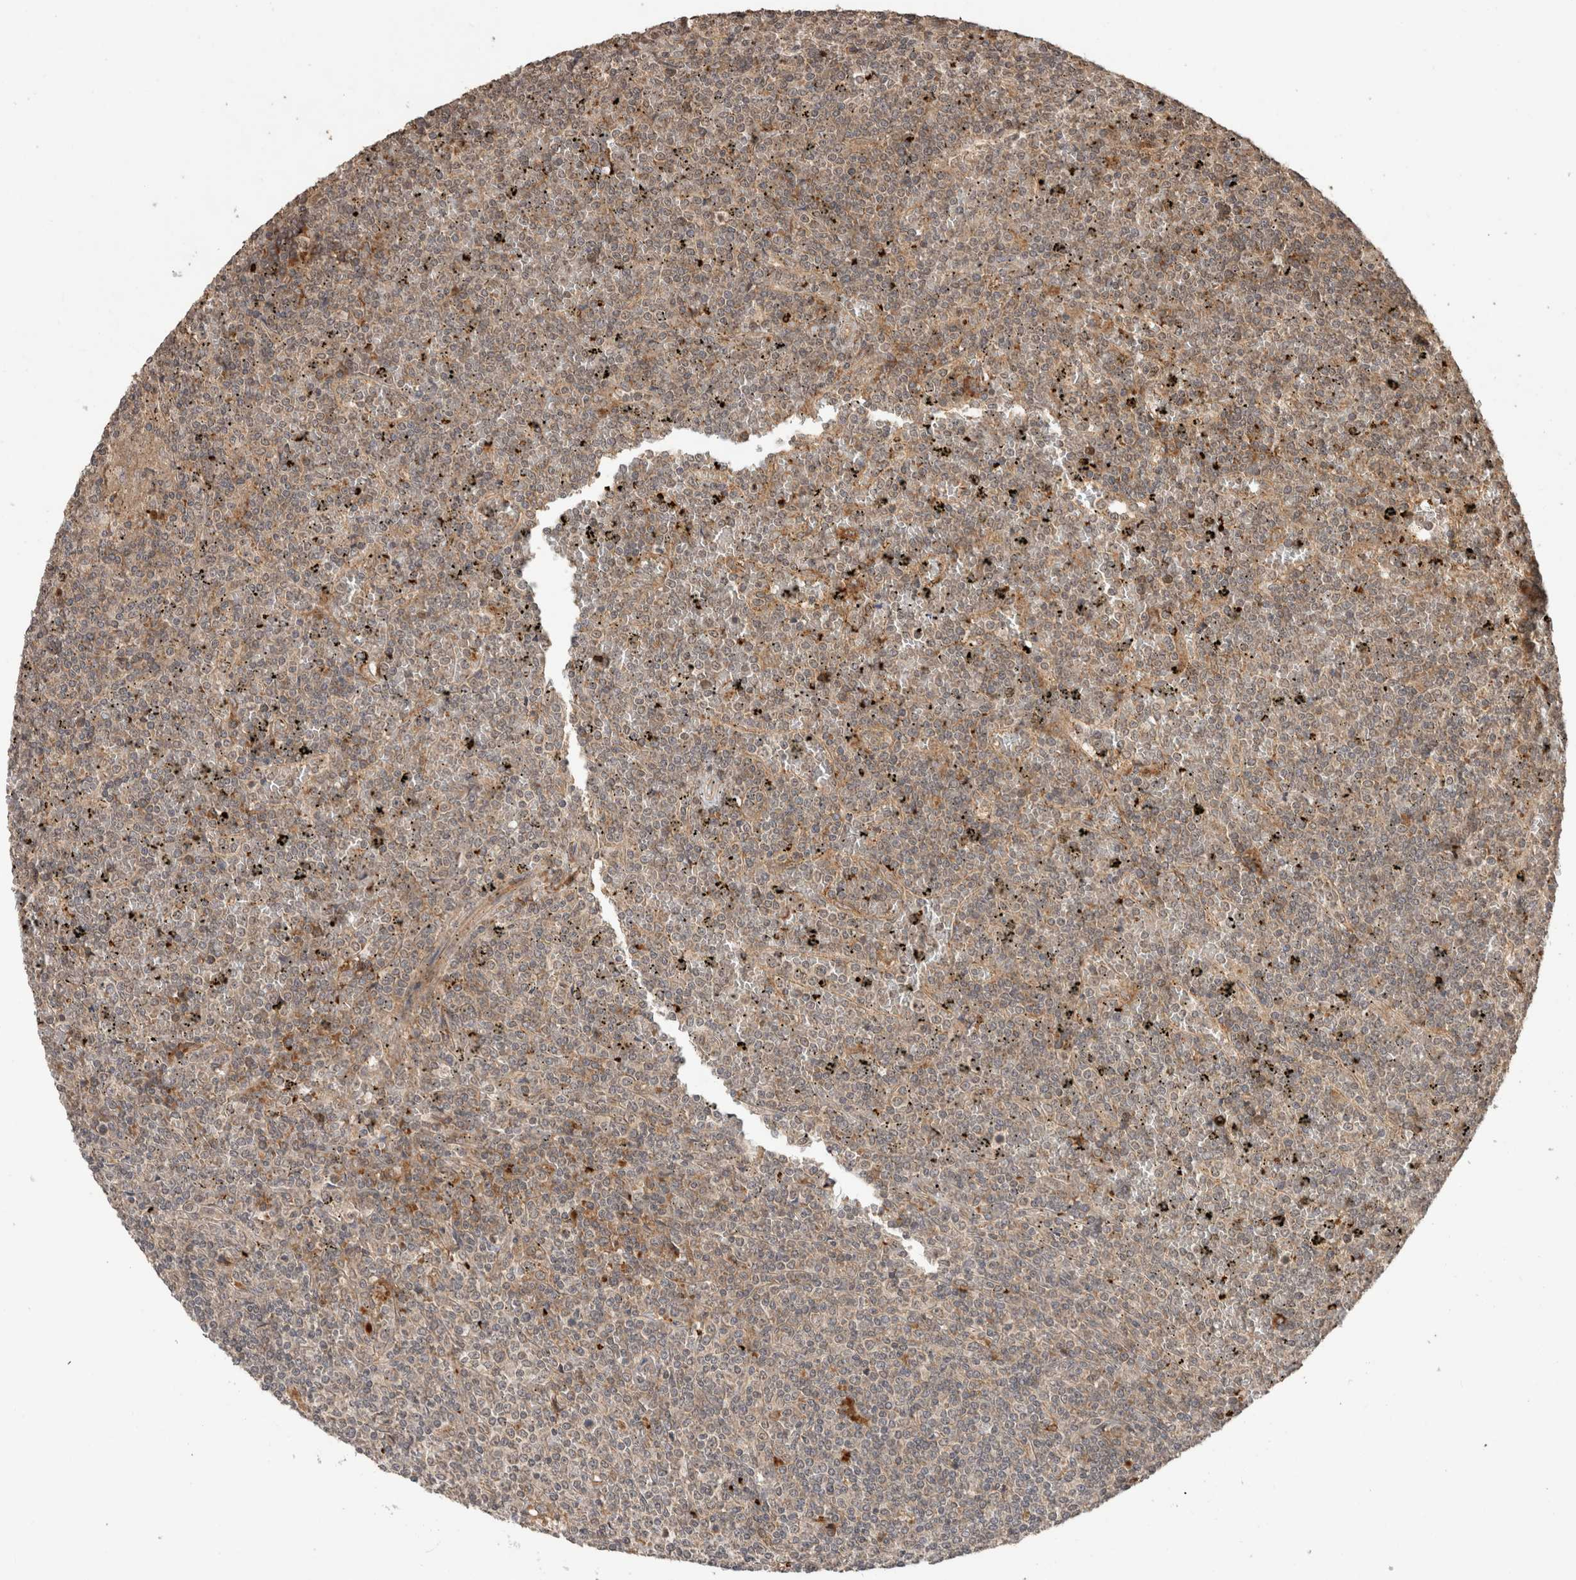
{"staining": {"intensity": "negative", "quantity": "none", "location": "none"}, "tissue": "lymphoma", "cell_type": "Tumor cells", "image_type": "cancer", "snomed": [{"axis": "morphology", "description": "Malignant lymphoma, non-Hodgkin's type, Low grade"}, {"axis": "topography", "description": "Spleen"}], "caption": "Photomicrograph shows no significant protein staining in tumor cells of lymphoma.", "gene": "FAM3A", "patient": {"sex": "female", "age": 19}}